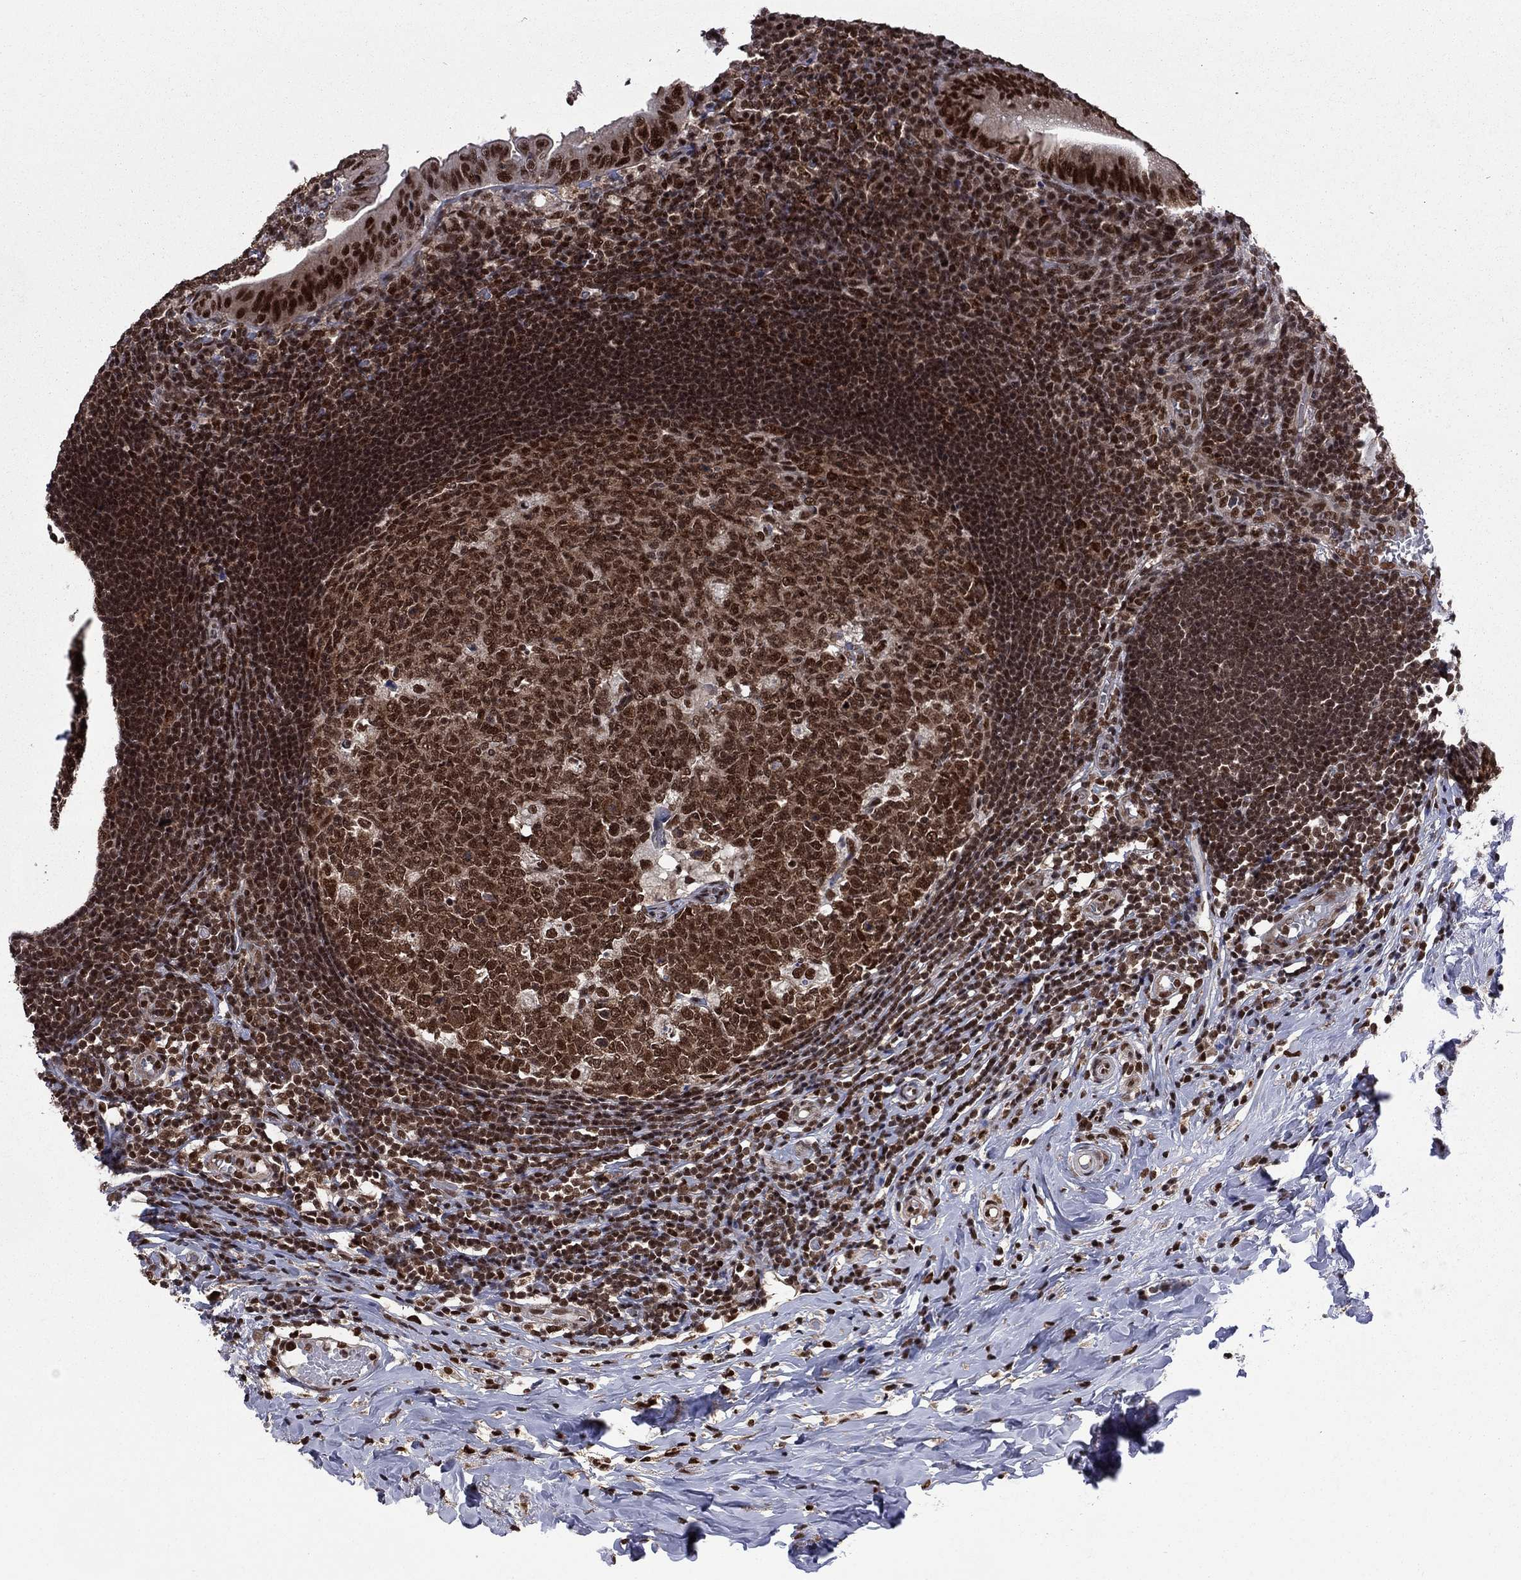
{"staining": {"intensity": "strong", "quantity": ">75%", "location": "nuclear"}, "tissue": "appendix", "cell_type": "Glandular cells", "image_type": "normal", "snomed": [{"axis": "morphology", "description": "Normal tissue, NOS"}, {"axis": "morphology", "description": "Inflammation, NOS"}, {"axis": "topography", "description": "Appendix"}], "caption": "The micrograph demonstrates immunohistochemical staining of benign appendix. There is strong nuclear positivity is seen in approximately >75% of glandular cells.", "gene": "MED25", "patient": {"sex": "male", "age": 16}}